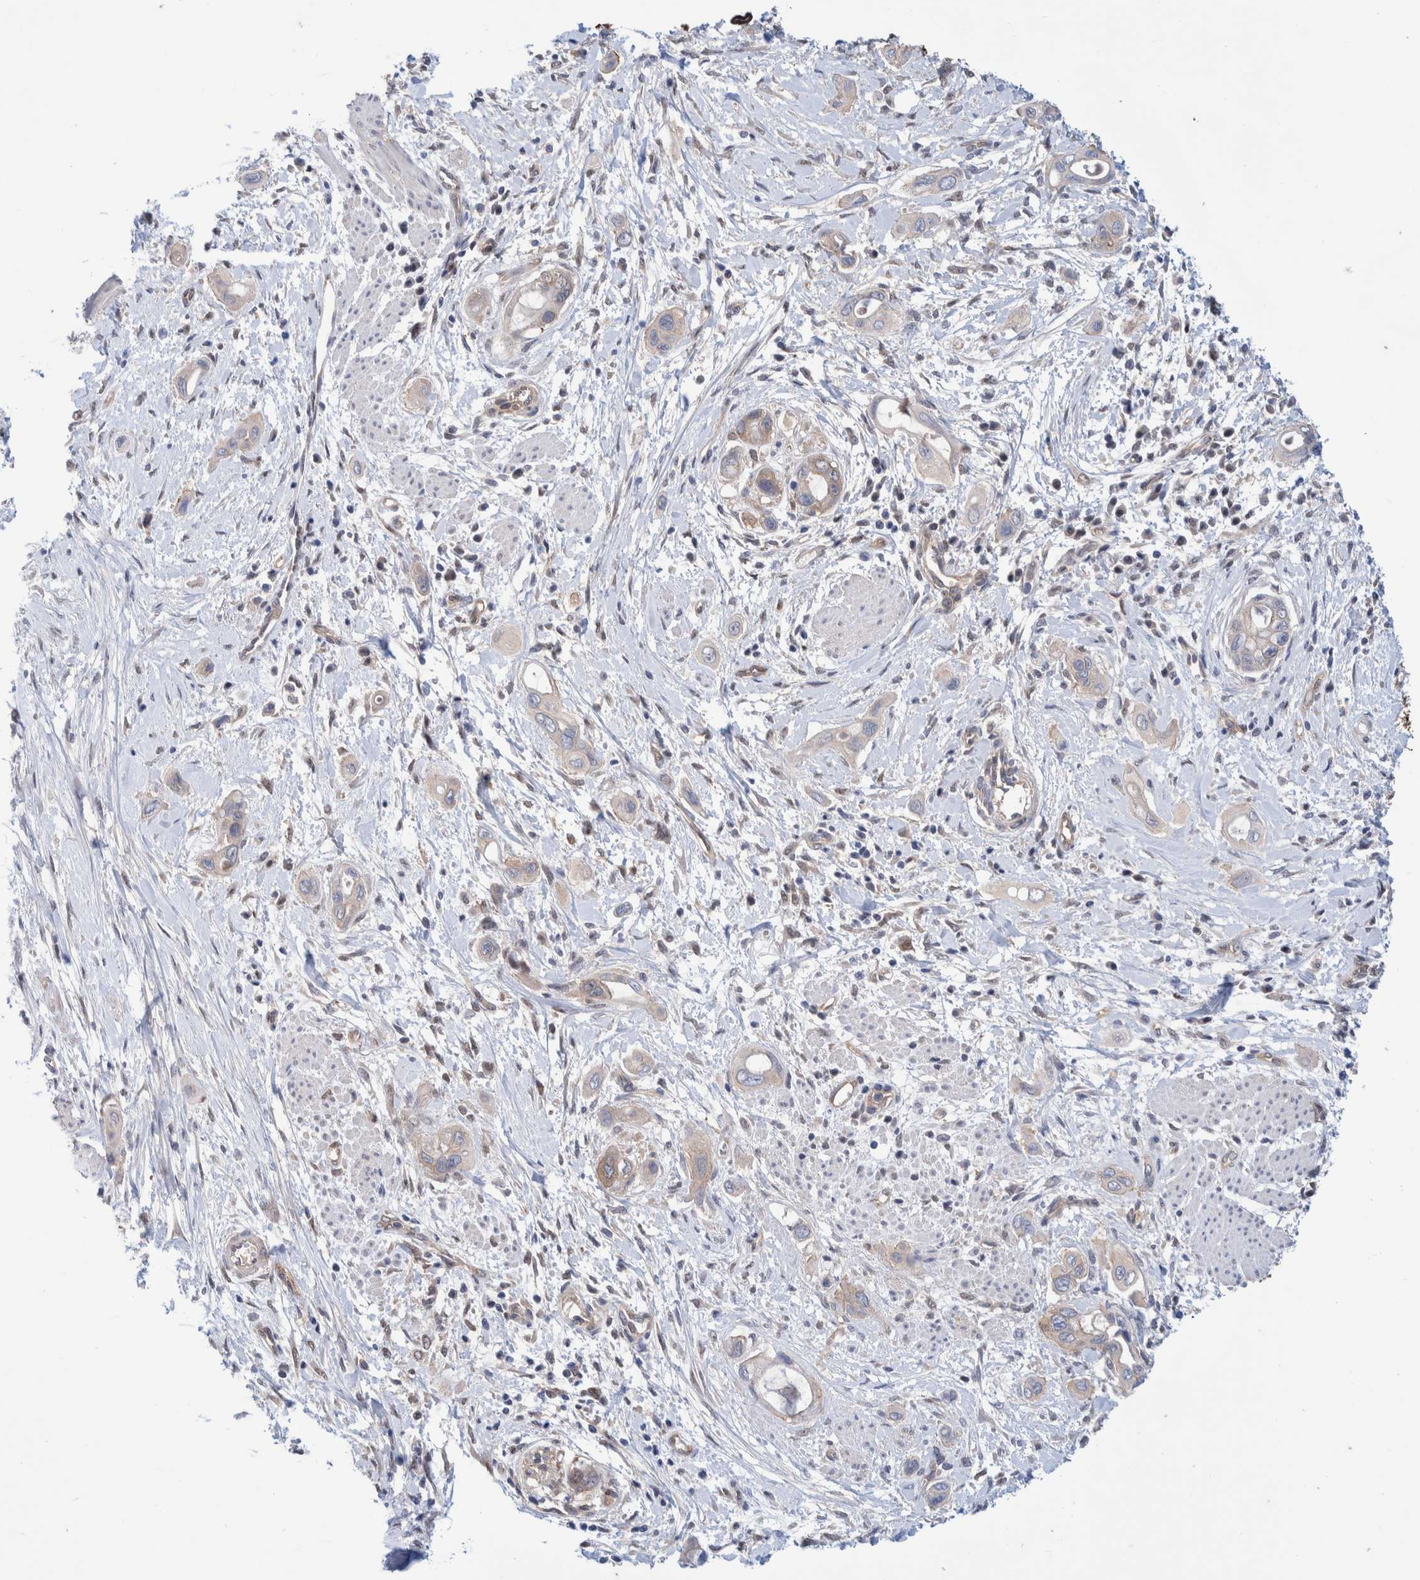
{"staining": {"intensity": "weak", "quantity": "<25%", "location": "cytoplasmic/membranous"}, "tissue": "pancreatic cancer", "cell_type": "Tumor cells", "image_type": "cancer", "snomed": [{"axis": "morphology", "description": "Adenocarcinoma, NOS"}, {"axis": "topography", "description": "Pancreas"}], "caption": "Immunohistochemistry (IHC) of human pancreatic cancer shows no staining in tumor cells. The staining was performed using DAB to visualize the protein expression in brown, while the nuclei were stained in blue with hematoxylin (Magnification: 20x).", "gene": "PFAS", "patient": {"sex": "male", "age": 59}}